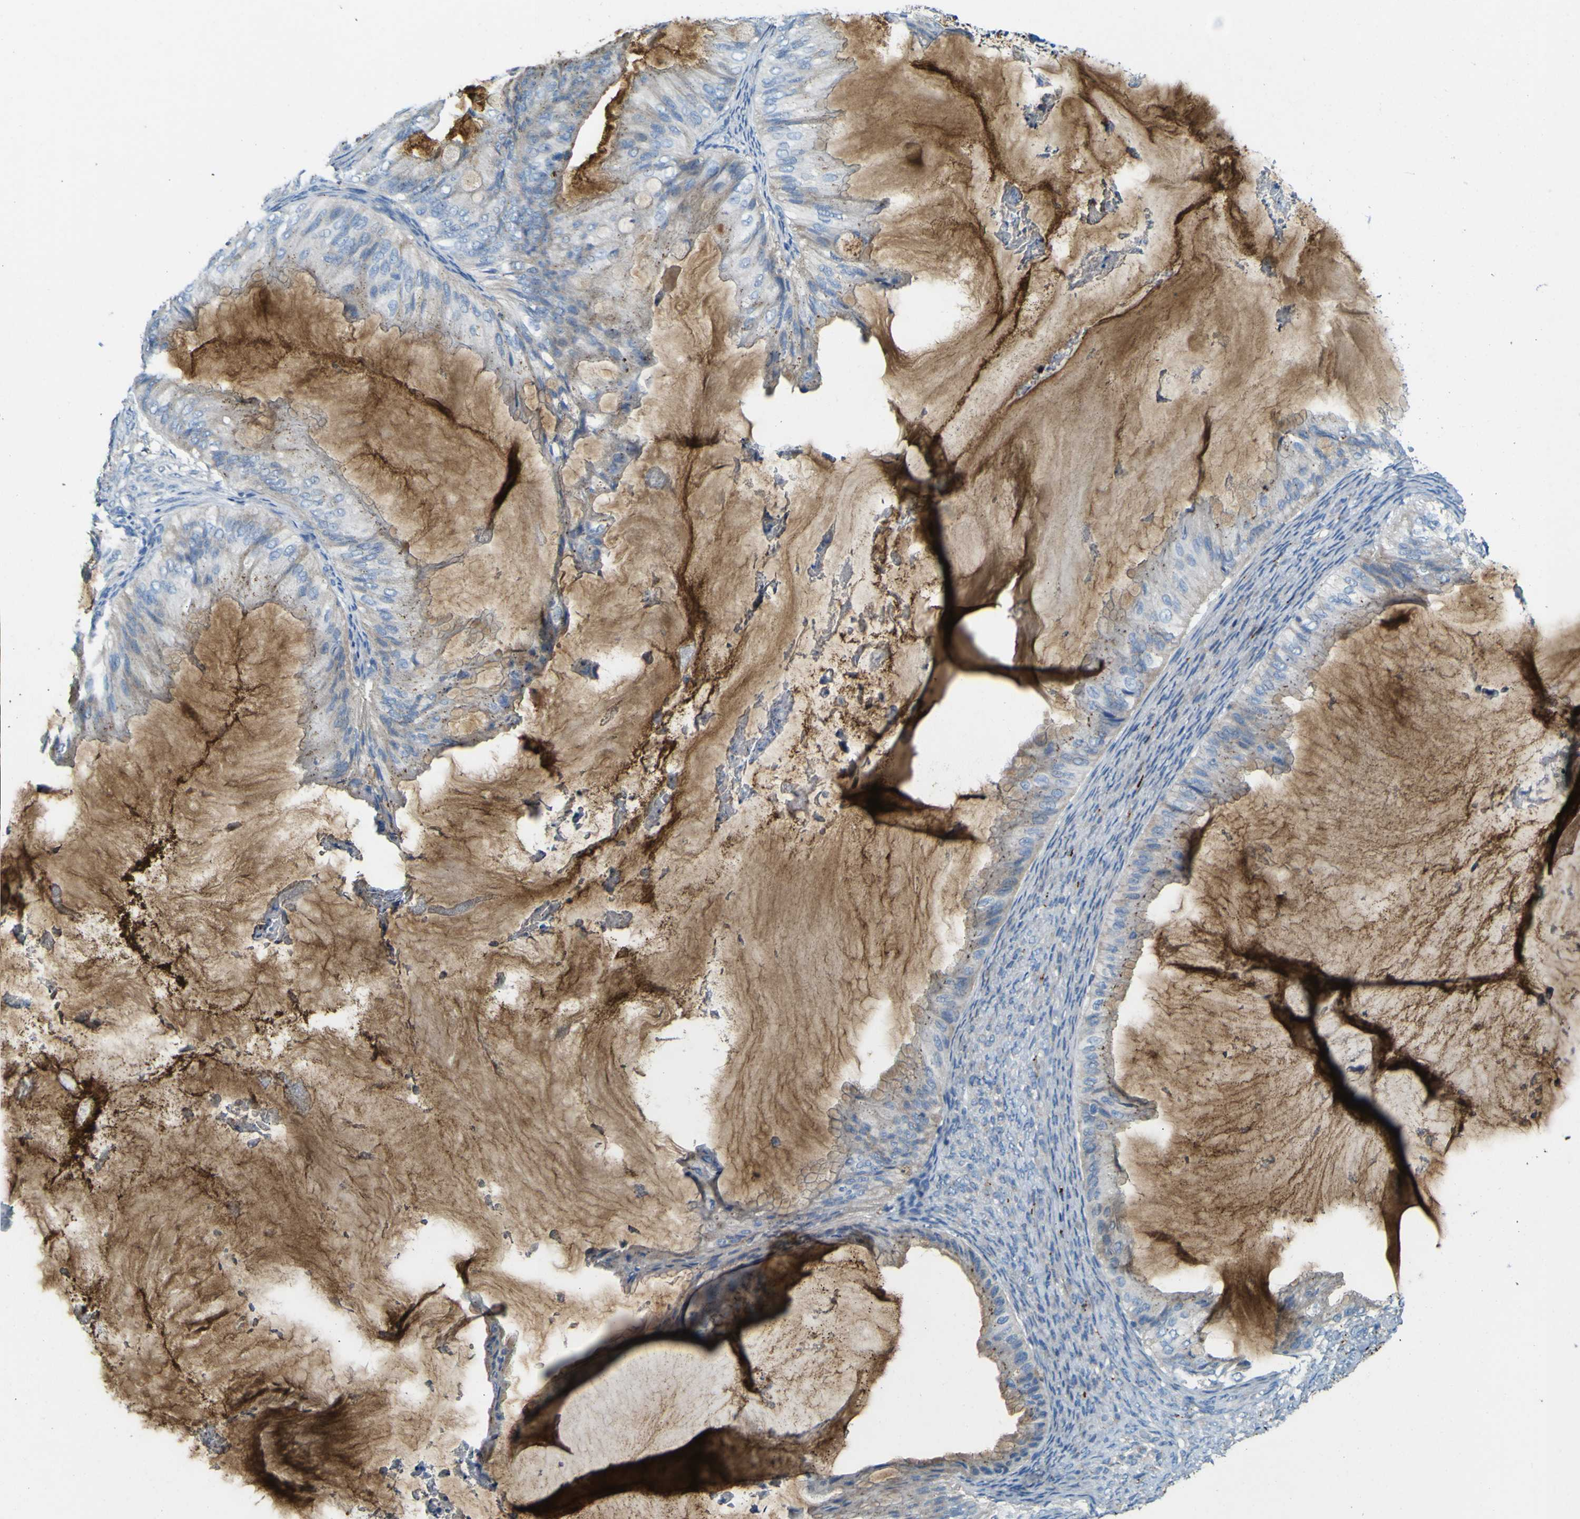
{"staining": {"intensity": "negative", "quantity": "none", "location": "none"}, "tissue": "ovarian cancer", "cell_type": "Tumor cells", "image_type": "cancer", "snomed": [{"axis": "morphology", "description": "Cystadenocarcinoma, mucinous, NOS"}, {"axis": "topography", "description": "Ovary"}], "caption": "Tumor cells show no significant expression in ovarian cancer (mucinous cystadenocarcinoma).", "gene": "PDE9A", "patient": {"sex": "female", "age": 61}}